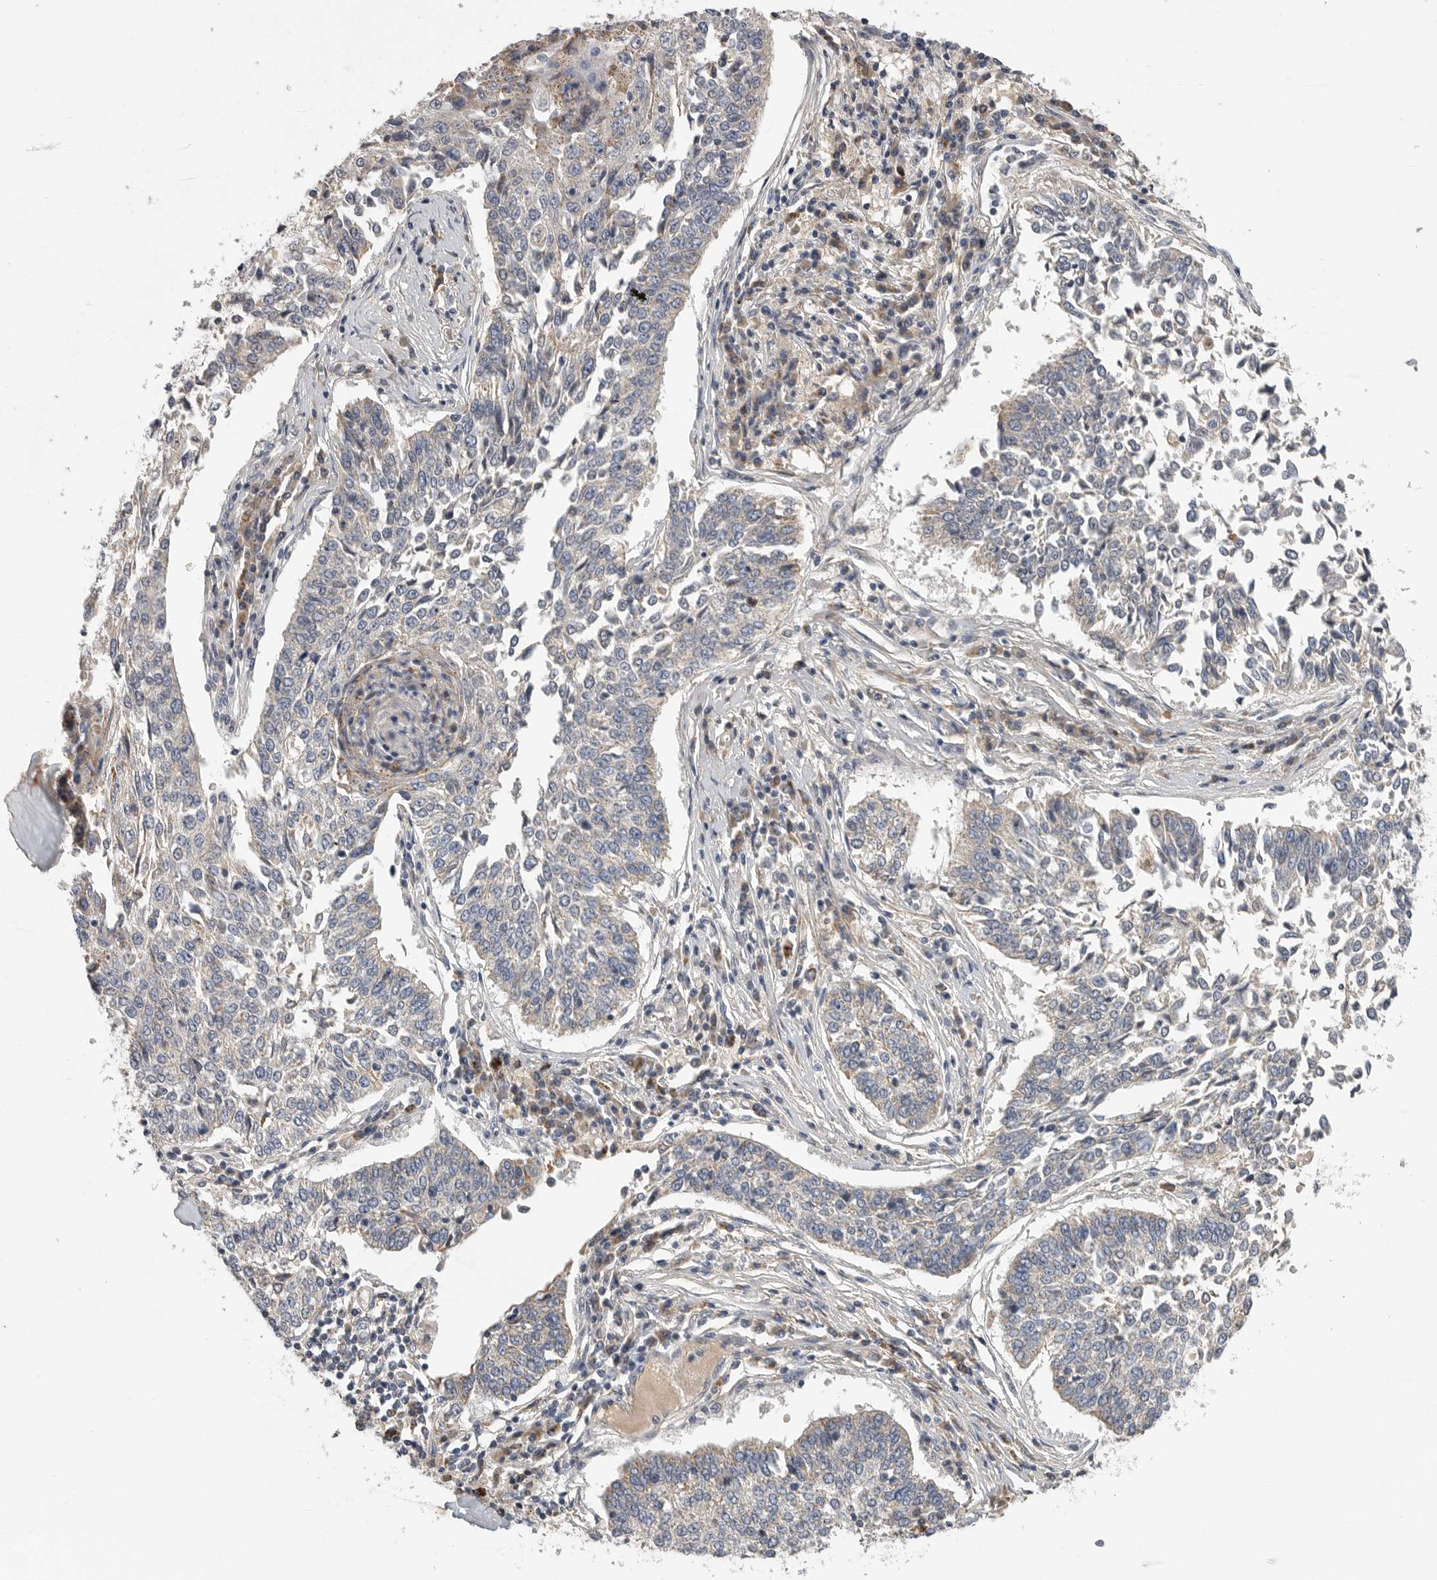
{"staining": {"intensity": "negative", "quantity": "none", "location": "none"}, "tissue": "lung cancer", "cell_type": "Tumor cells", "image_type": "cancer", "snomed": [{"axis": "morphology", "description": "Normal tissue, NOS"}, {"axis": "morphology", "description": "Squamous cell carcinoma, NOS"}, {"axis": "topography", "description": "Cartilage tissue"}, {"axis": "topography", "description": "Lung"}, {"axis": "topography", "description": "Peripheral nerve tissue"}], "caption": "Tumor cells show no significant protein positivity in lung cancer.", "gene": "SDC3", "patient": {"sex": "female", "age": 49}}